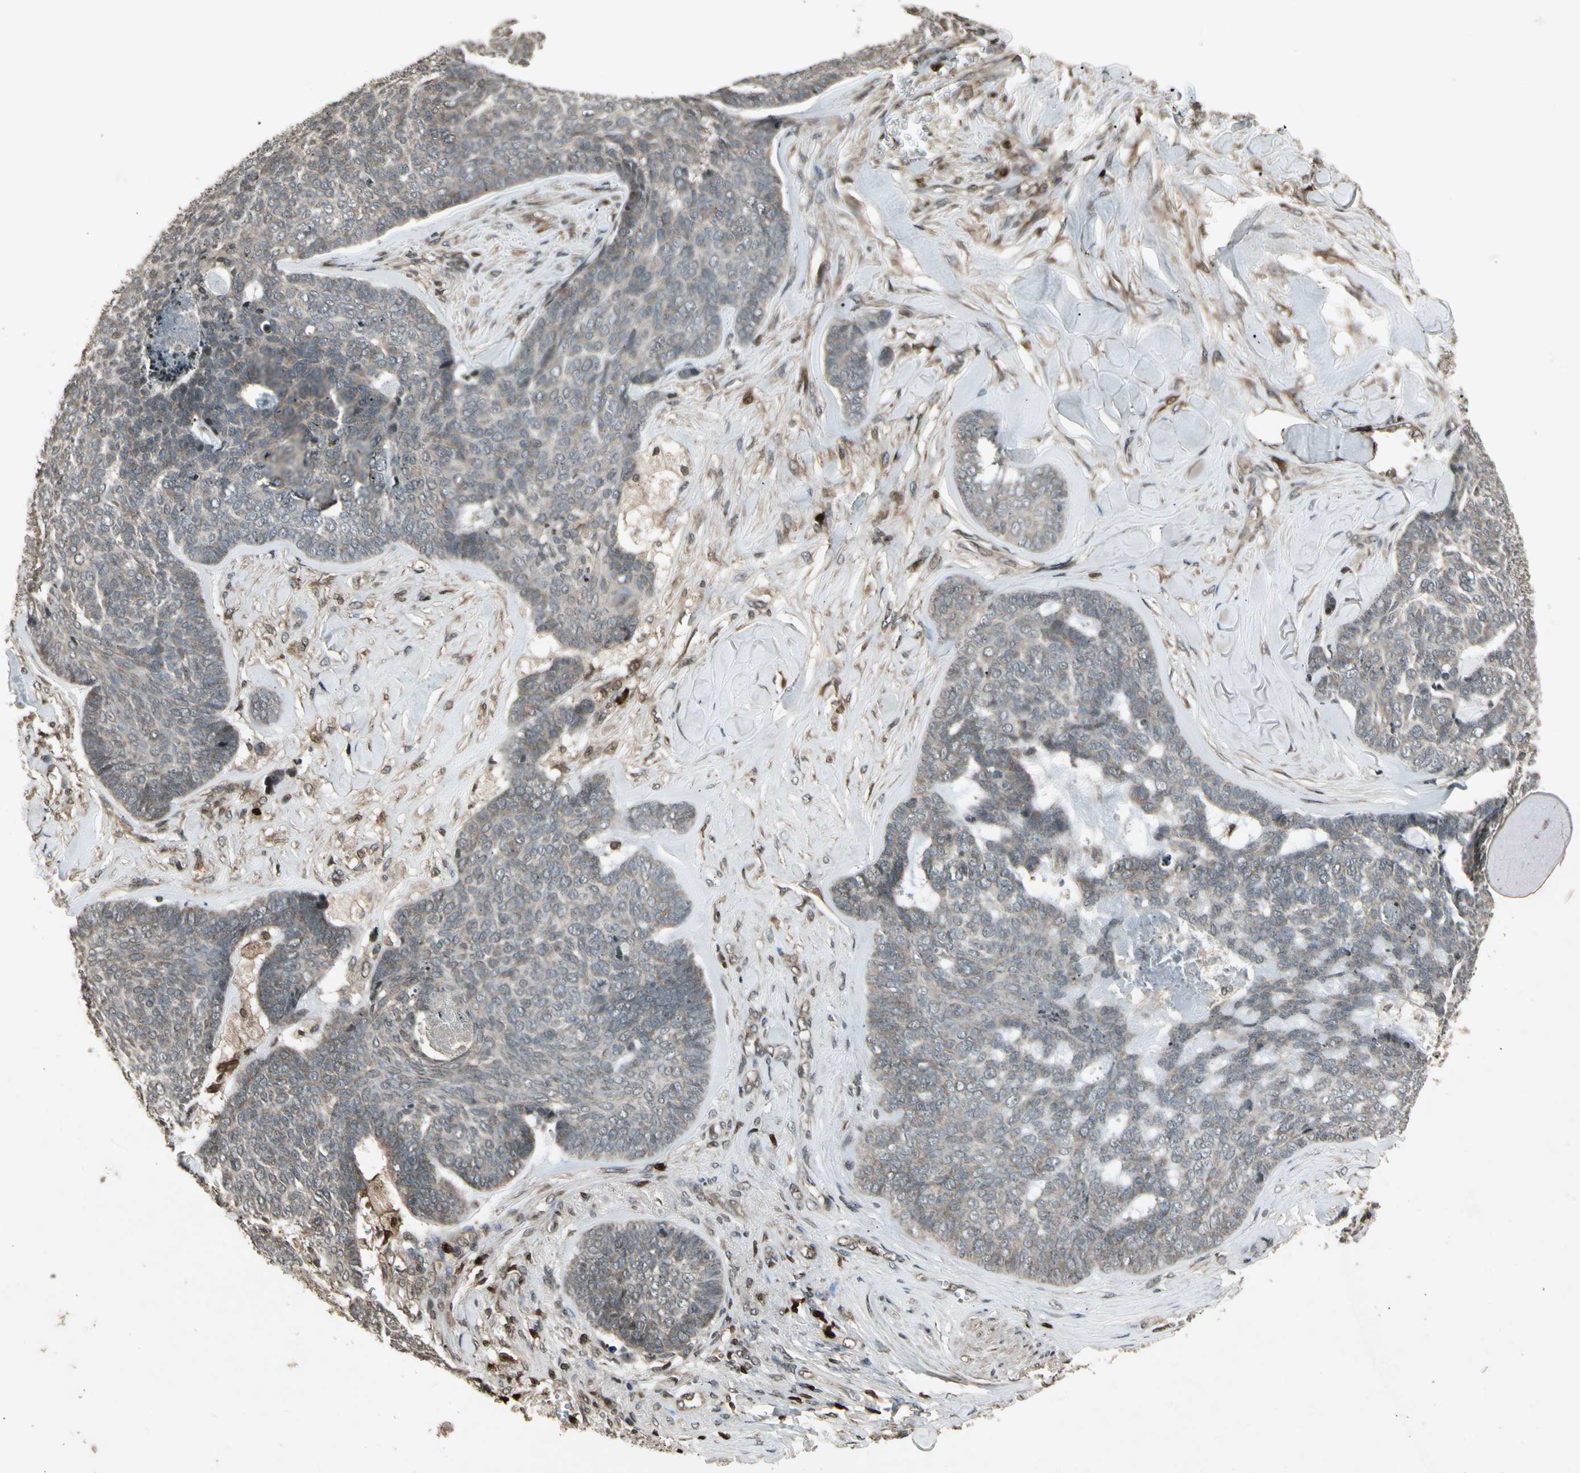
{"staining": {"intensity": "weak", "quantity": ">75%", "location": "cytoplasmic/membranous"}, "tissue": "skin cancer", "cell_type": "Tumor cells", "image_type": "cancer", "snomed": [{"axis": "morphology", "description": "Basal cell carcinoma"}, {"axis": "topography", "description": "Skin"}], "caption": "Protein staining of basal cell carcinoma (skin) tissue demonstrates weak cytoplasmic/membranous expression in about >75% of tumor cells.", "gene": "GLRX", "patient": {"sex": "male", "age": 84}}